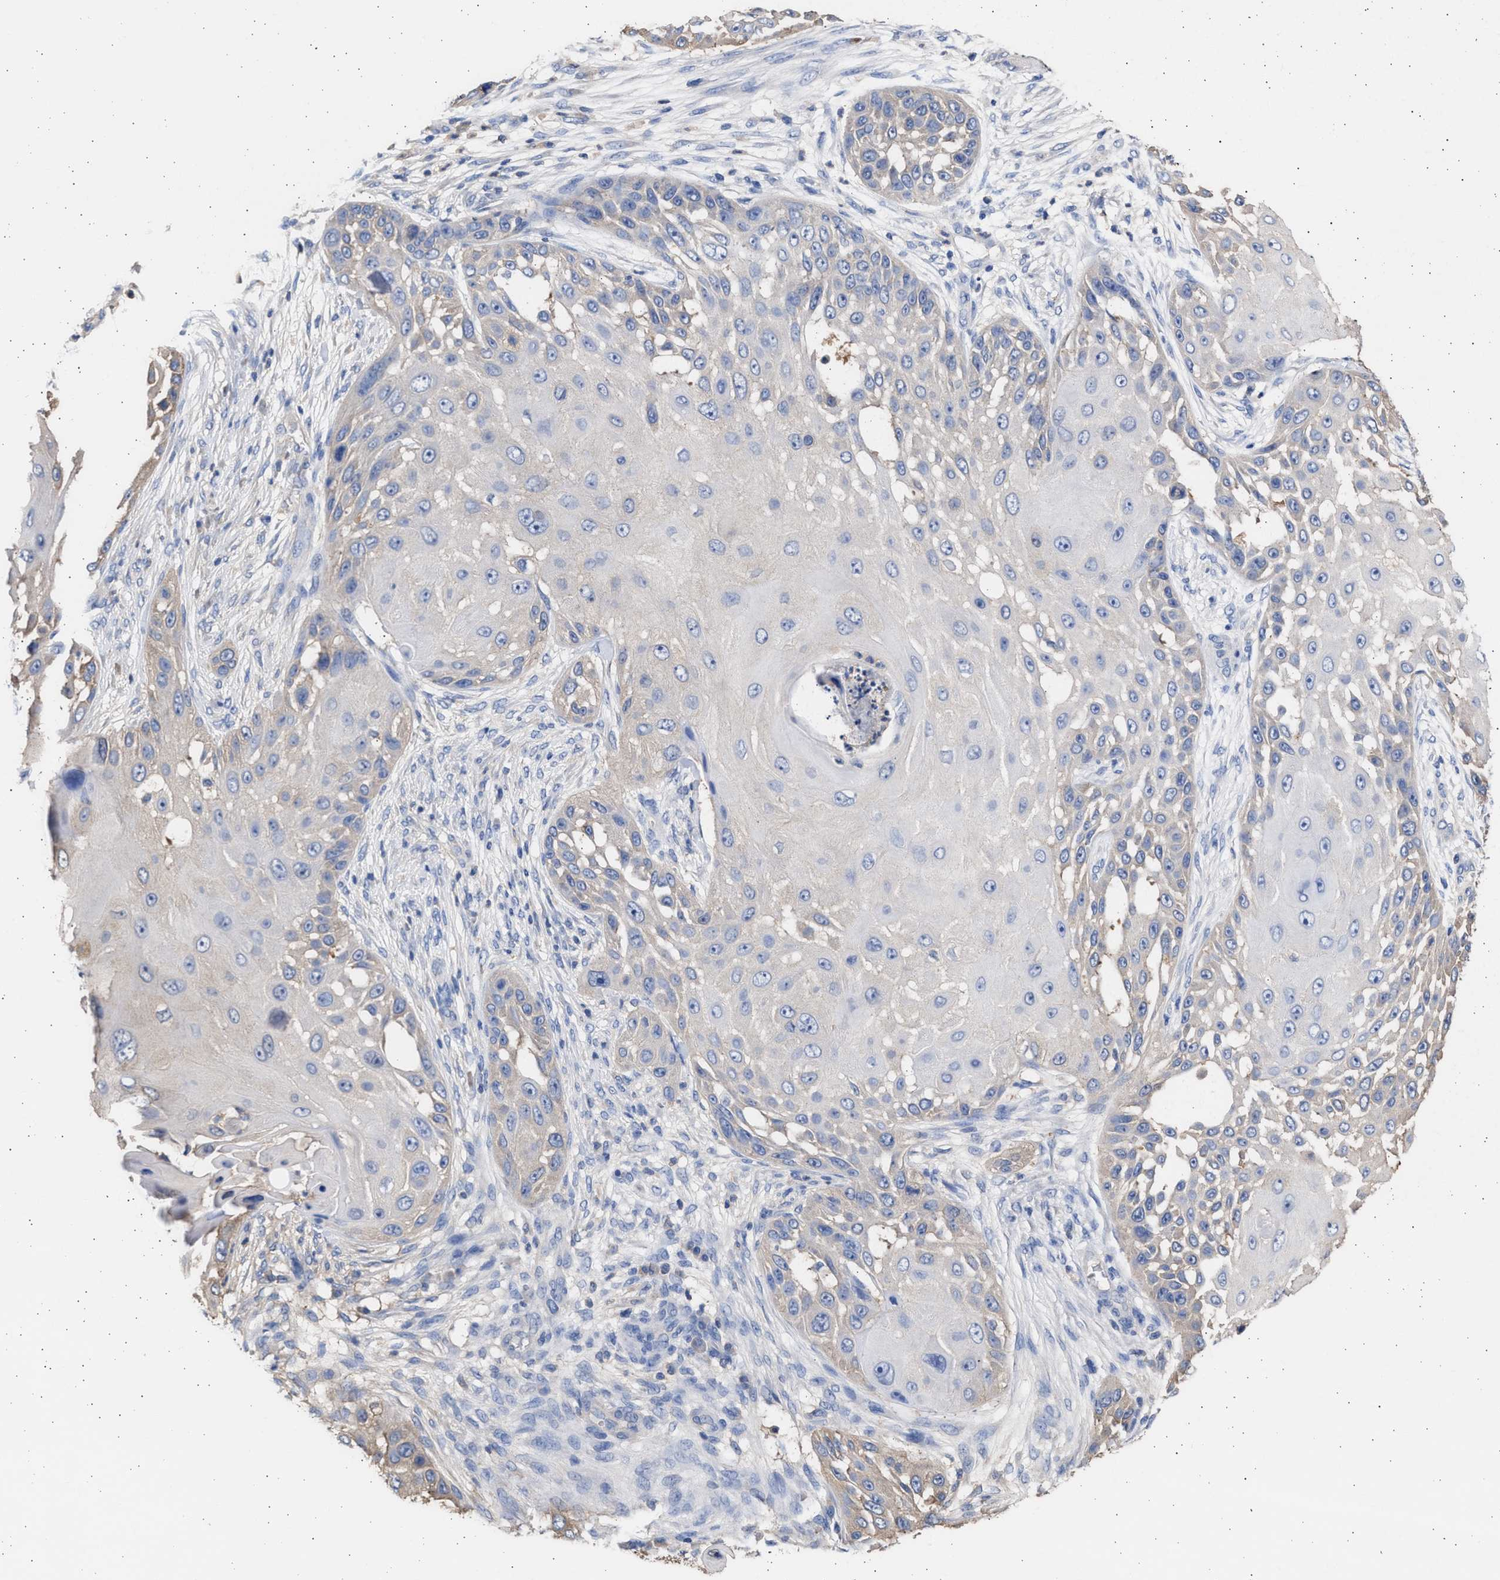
{"staining": {"intensity": "weak", "quantity": "<25%", "location": "cytoplasmic/membranous"}, "tissue": "skin cancer", "cell_type": "Tumor cells", "image_type": "cancer", "snomed": [{"axis": "morphology", "description": "Squamous cell carcinoma, NOS"}, {"axis": "topography", "description": "Skin"}], "caption": "Human skin cancer stained for a protein using IHC displays no expression in tumor cells.", "gene": "ALDOC", "patient": {"sex": "female", "age": 44}}